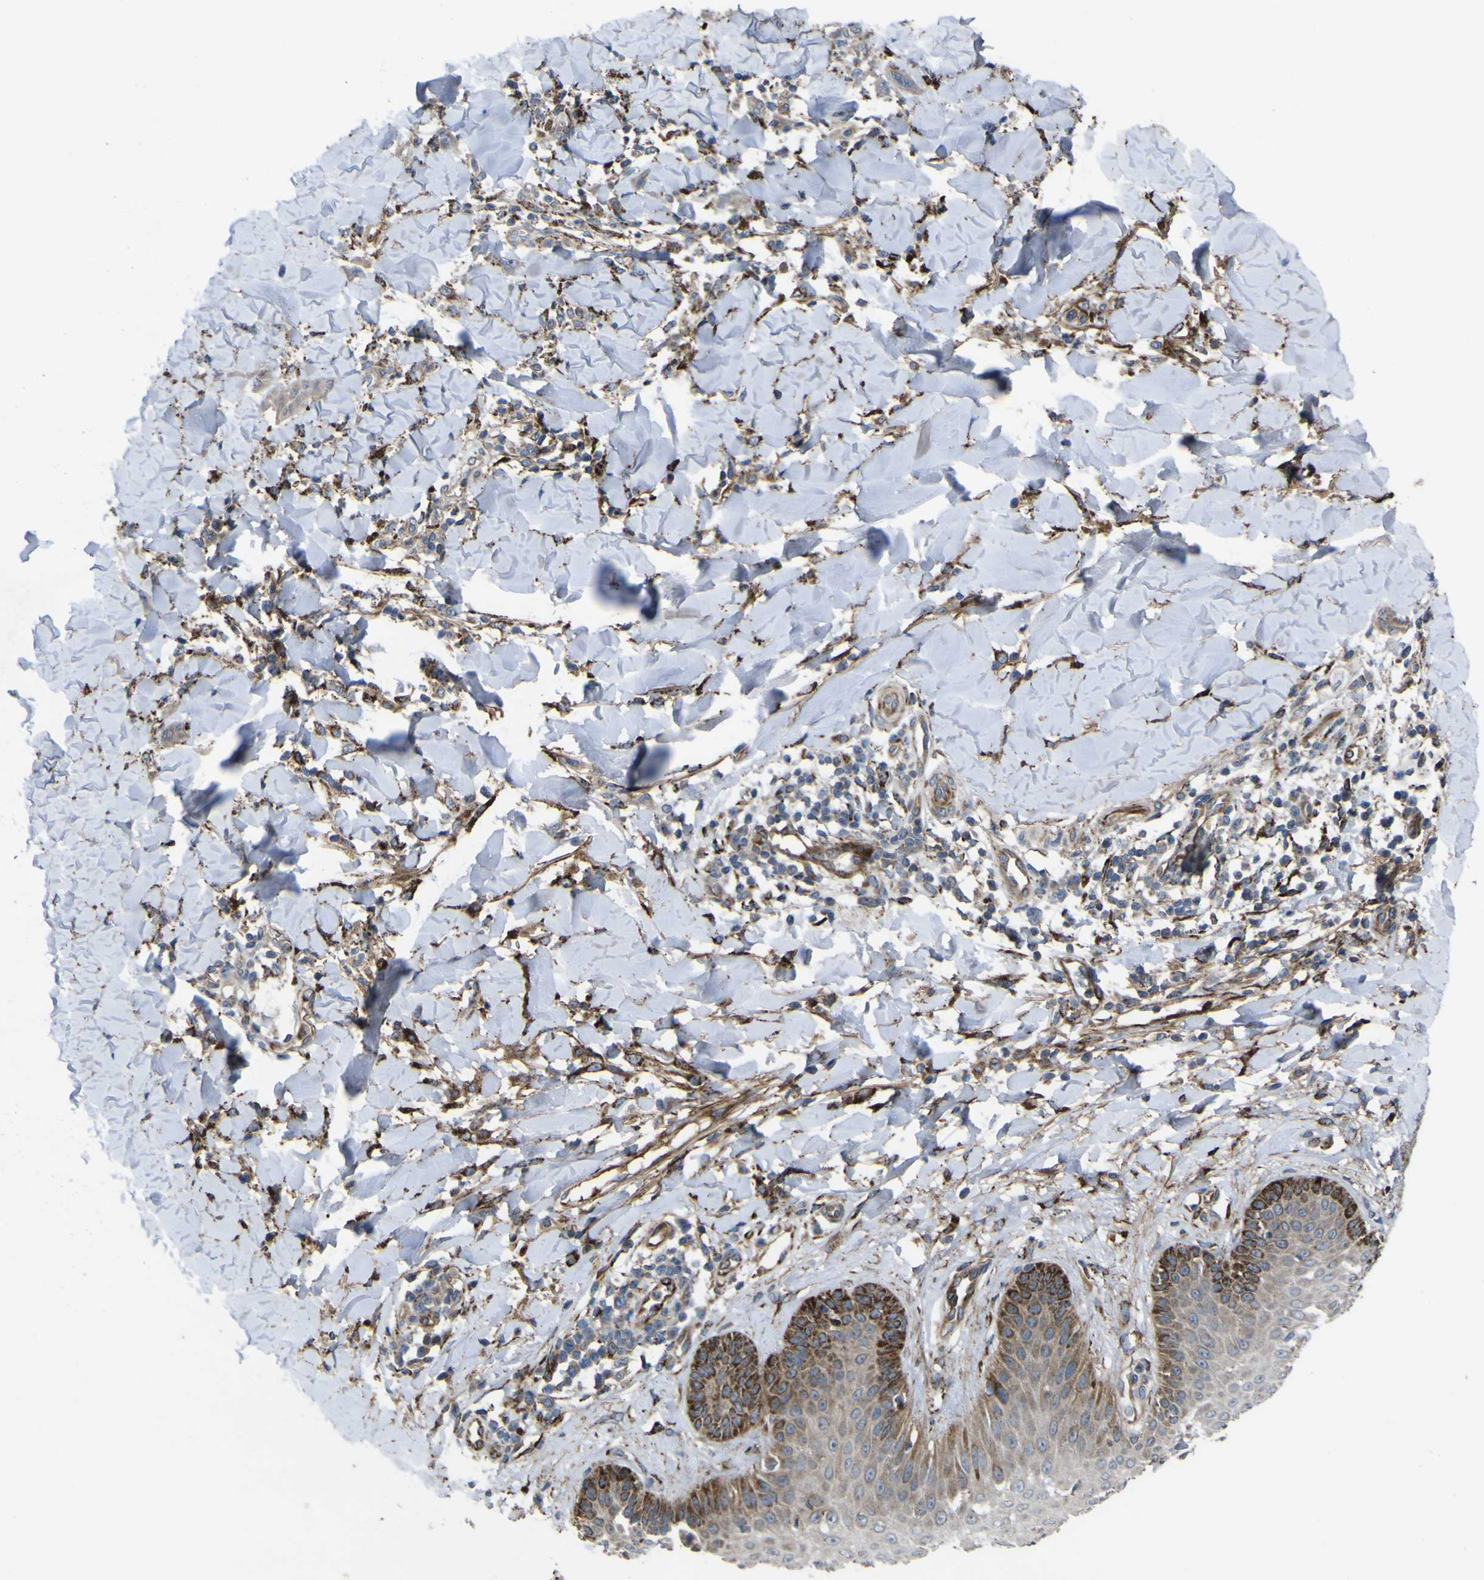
{"staining": {"intensity": "strong", "quantity": "<25%", "location": "cytoplasmic/membranous"}, "tissue": "skin cancer", "cell_type": "Tumor cells", "image_type": "cancer", "snomed": [{"axis": "morphology", "description": "Squamous cell carcinoma, NOS"}, {"axis": "topography", "description": "Skin"}], "caption": "IHC staining of skin squamous cell carcinoma, which demonstrates medium levels of strong cytoplasmic/membranous staining in about <25% of tumor cells indicating strong cytoplasmic/membranous protein expression. The staining was performed using DAB (brown) for protein detection and nuclei were counterstained in hematoxylin (blue).", "gene": "GPLD1", "patient": {"sex": "male", "age": 24}}